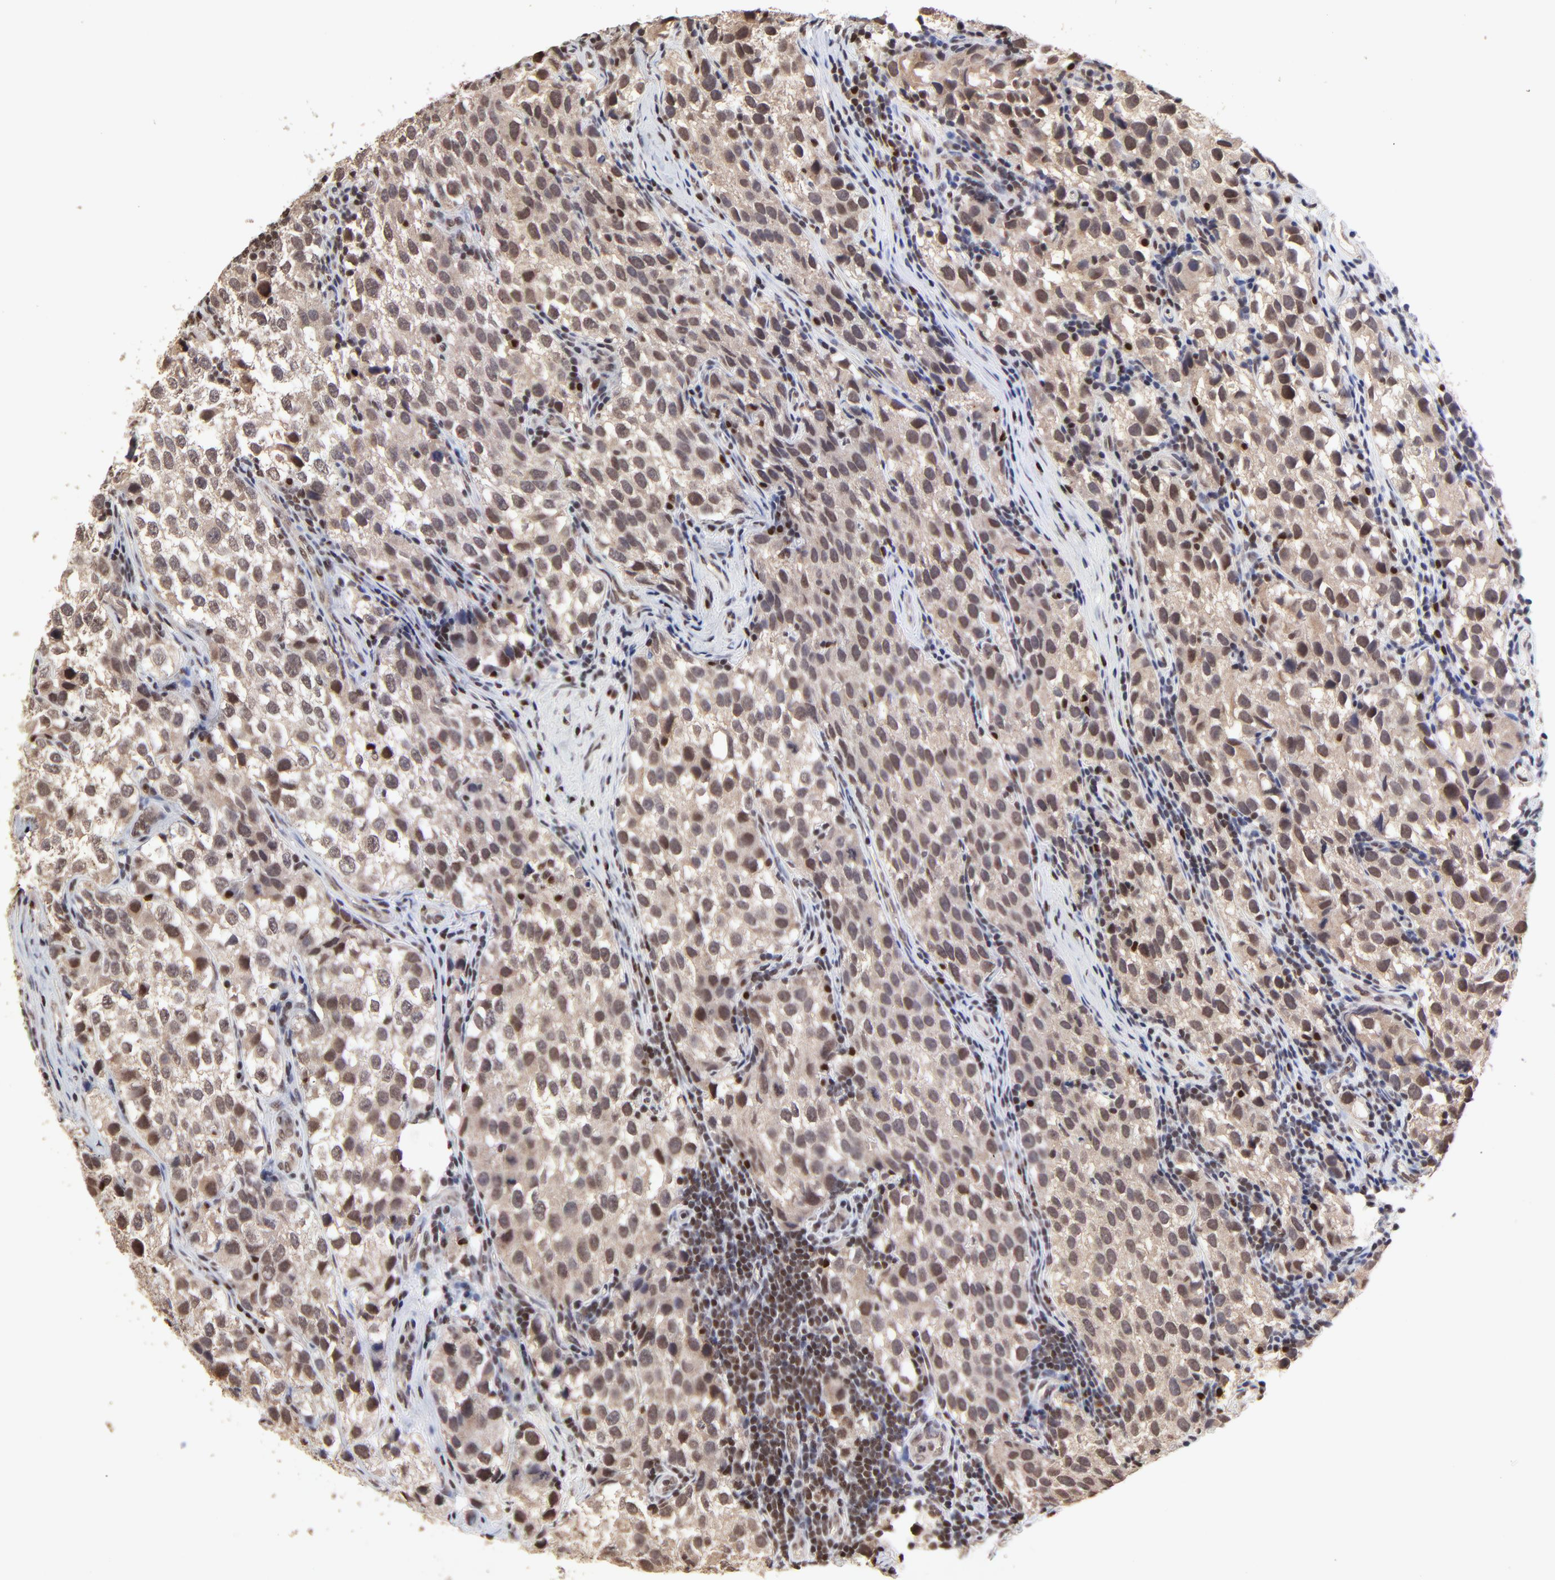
{"staining": {"intensity": "weak", "quantity": "25%-75%", "location": "cytoplasmic/membranous,nuclear"}, "tissue": "testis cancer", "cell_type": "Tumor cells", "image_type": "cancer", "snomed": [{"axis": "morphology", "description": "Seminoma, NOS"}, {"axis": "topography", "description": "Testis"}], "caption": "Human testis cancer stained with a brown dye exhibits weak cytoplasmic/membranous and nuclear positive staining in approximately 25%-75% of tumor cells.", "gene": "DSN1", "patient": {"sex": "male", "age": 39}}